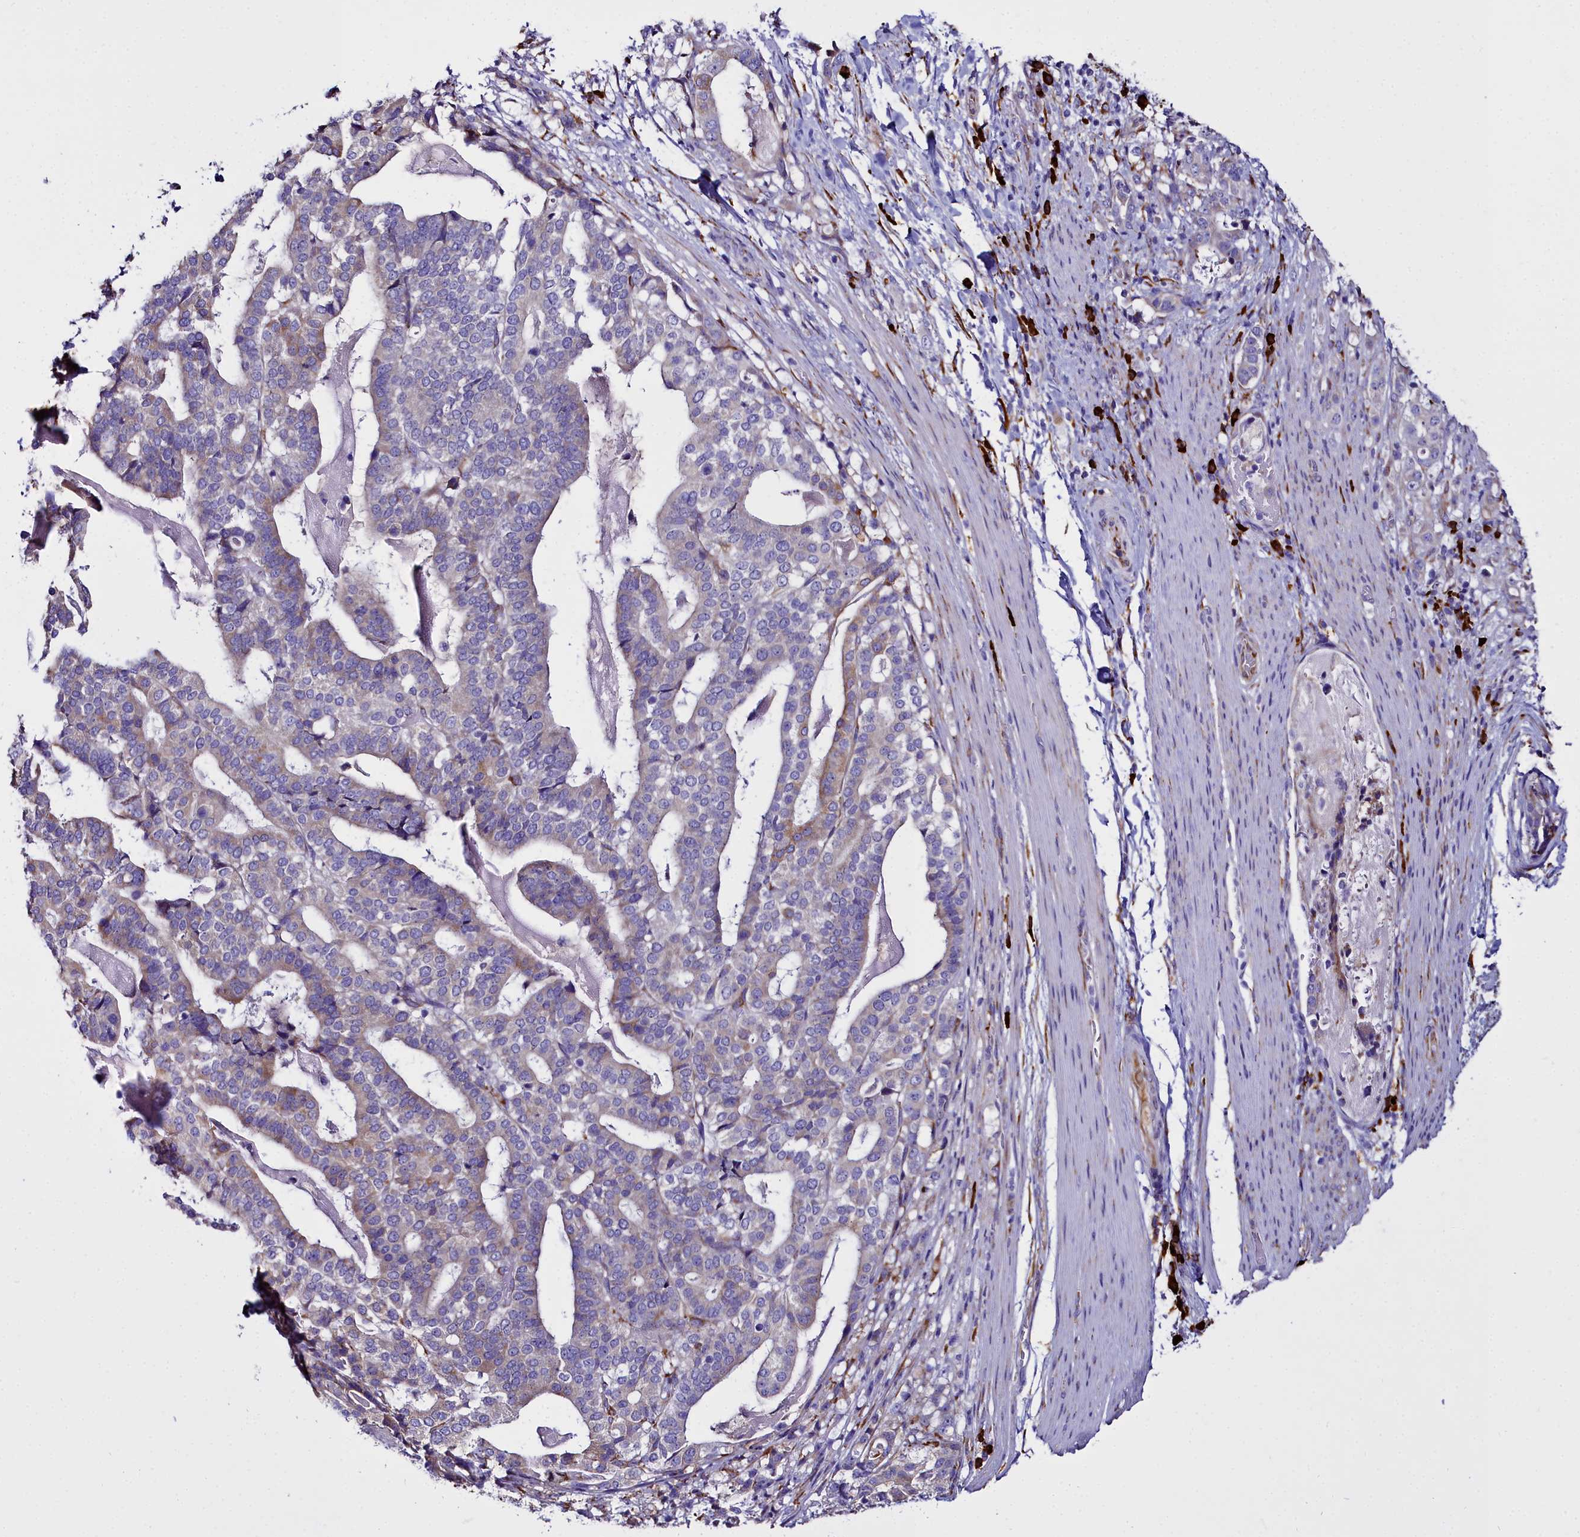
{"staining": {"intensity": "weak", "quantity": "<25%", "location": "cytoplasmic/membranous"}, "tissue": "stomach cancer", "cell_type": "Tumor cells", "image_type": "cancer", "snomed": [{"axis": "morphology", "description": "Adenocarcinoma, NOS"}, {"axis": "topography", "description": "Stomach"}], "caption": "Stomach adenocarcinoma was stained to show a protein in brown. There is no significant positivity in tumor cells.", "gene": "TXNDC5", "patient": {"sex": "male", "age": 48}}